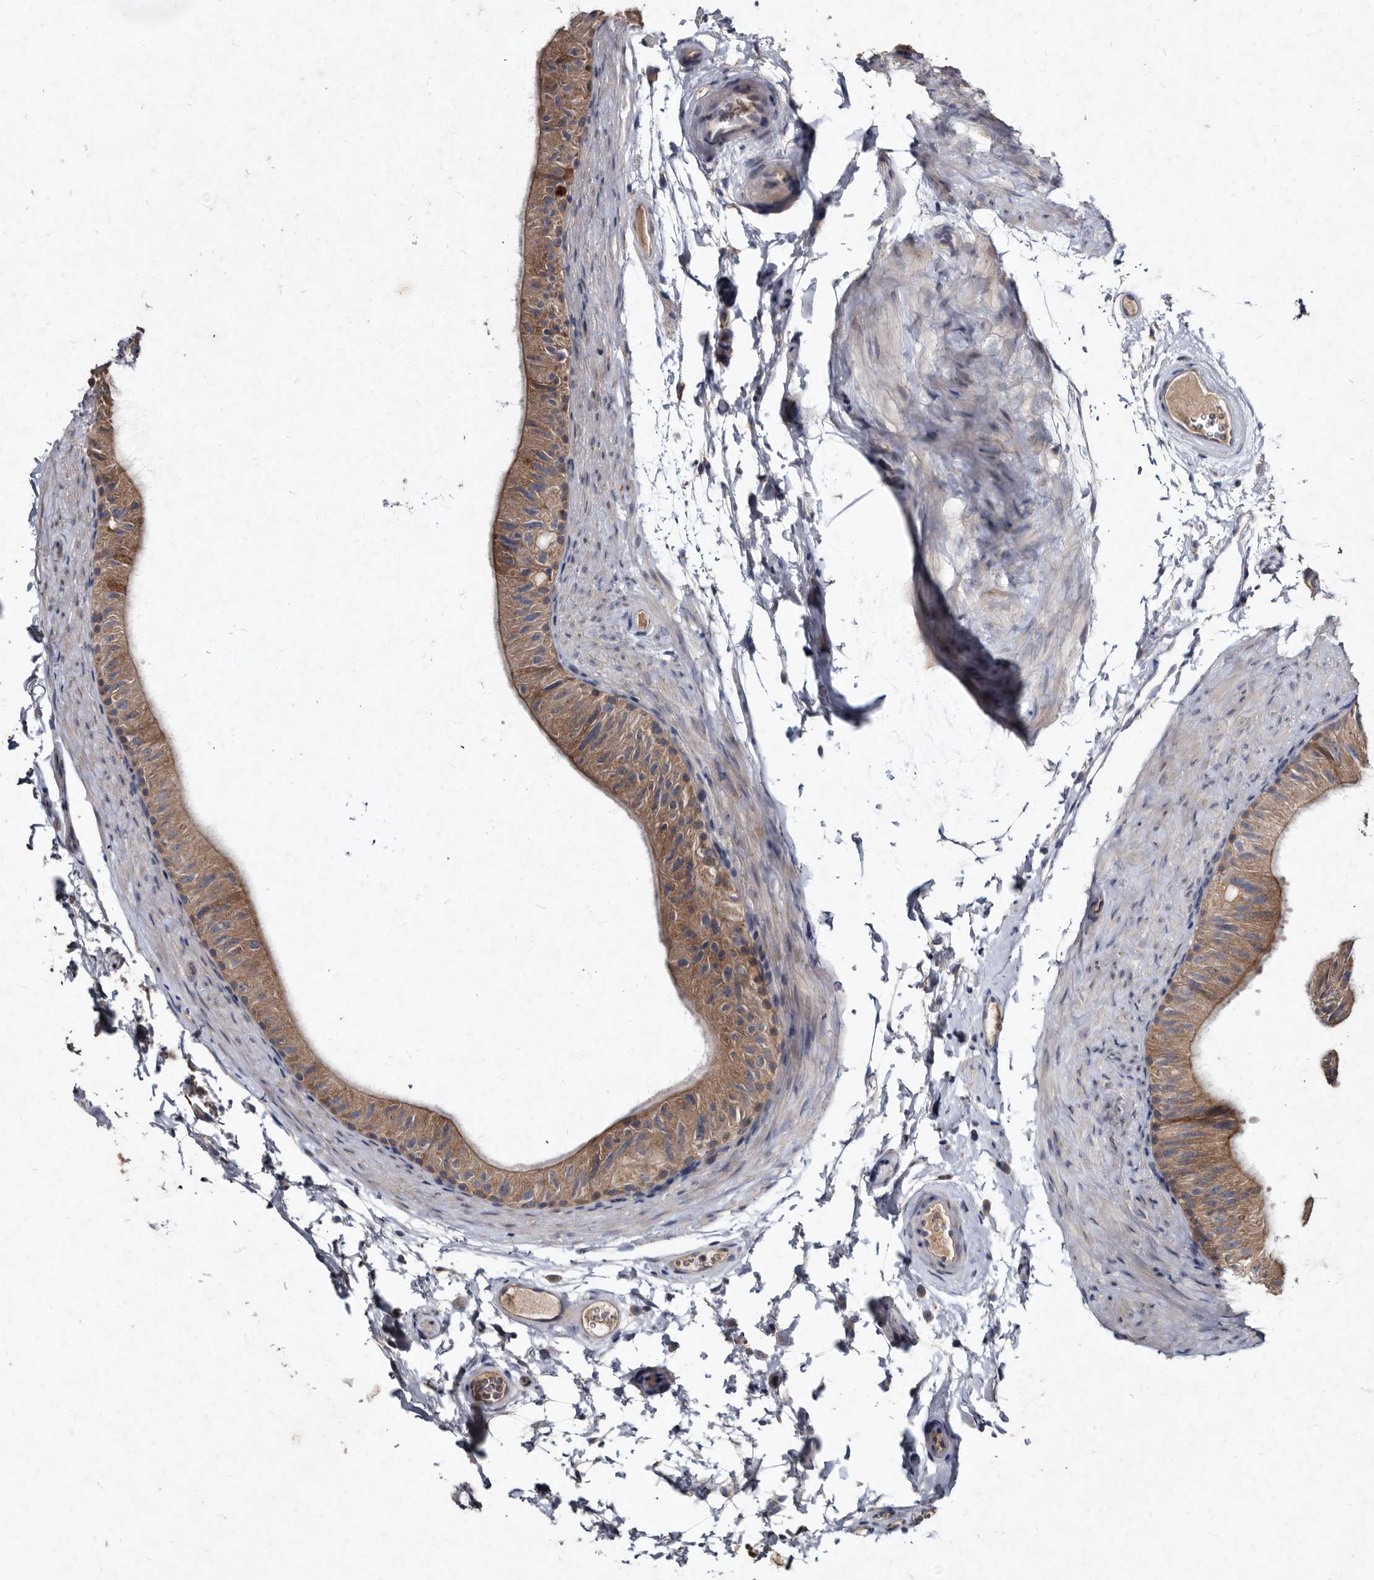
{"staining": {"intensity": "moderate", "quantity": ">75%", "location": "cytoplasmic/membranous"}, "tissue": "epididymis", "cell_type": "Glandular cells", "image_type": "normal", "snomed": [{"axis": "morphology", "description": "Normal tissue, NOS"}, {"axis": "topography", "description": "Epididymis"}], "caption": "Immunohistochemistry histopathology image of unremarkable epididymis: epididymis stained using immunohistochemistry reveals medium levels of moderate protein expression localized specifically in the cytoplasmic/membranous of glandular cells, appearing as a cytoplasmic/membranous brown color.", "gene": "YPEL1", "patient": {"sex": "male", "age": 49}}